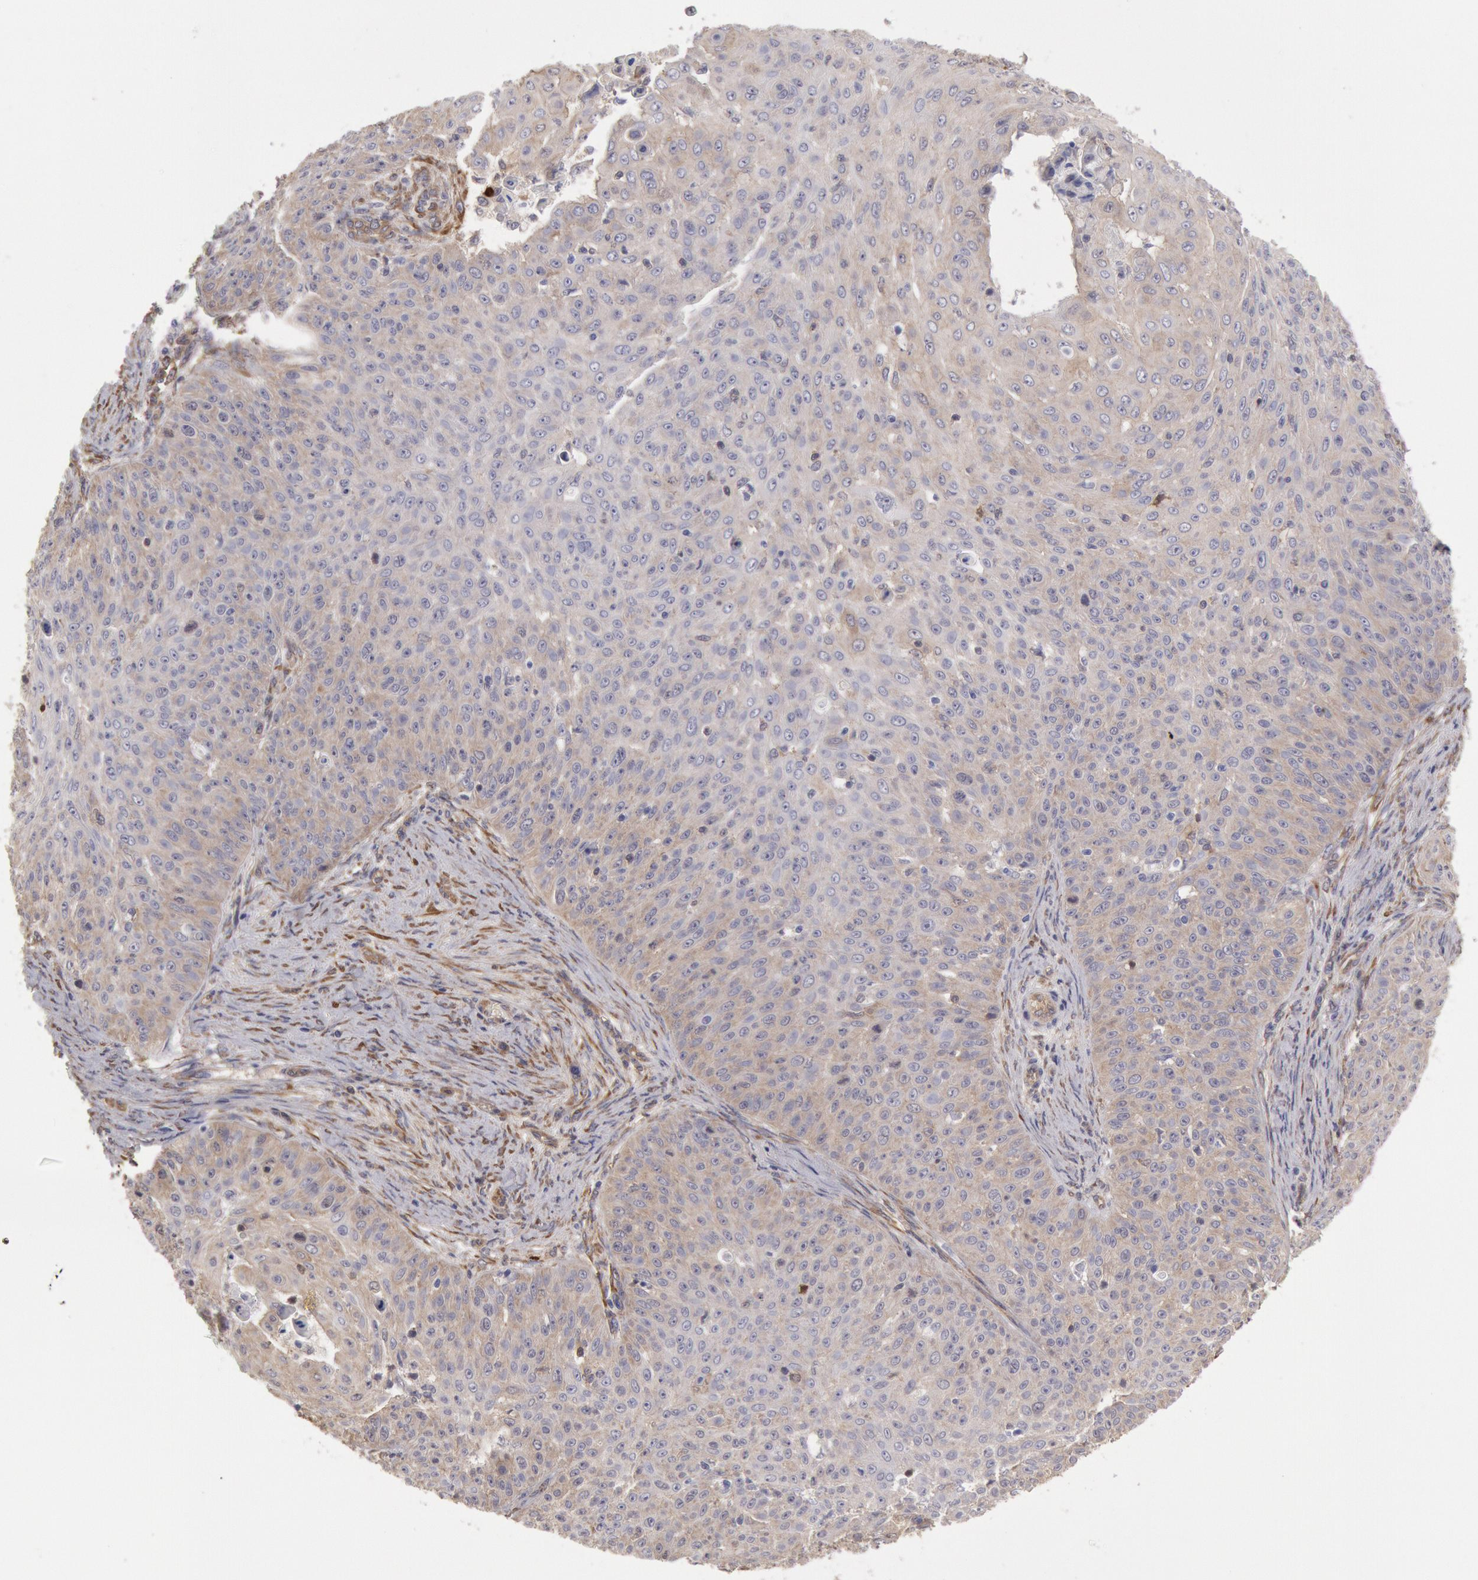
{"staining": {"intensity": "negative", "quantity": "none", "location": "none"}, "tissue": "skin cancer", "cell_type": "Tumor cells", "image_type": "cancer", "snomed": [{"axis": "morphology", "description": "Squamous cell carcinoma, NOS"}, {"axis": "topography", "description": "Skin"}], "caption": "An image of human squamous cell carcinoma (skin) is negative for staining in tumor cells. The staining was performed using DAB to visualize the protein expression in brown, while the nuclei were stained in blue with hematoxylin (Magnification: 20x).", "gene": "CCDC50", "patient": {"sex": "male", "age": 82}}